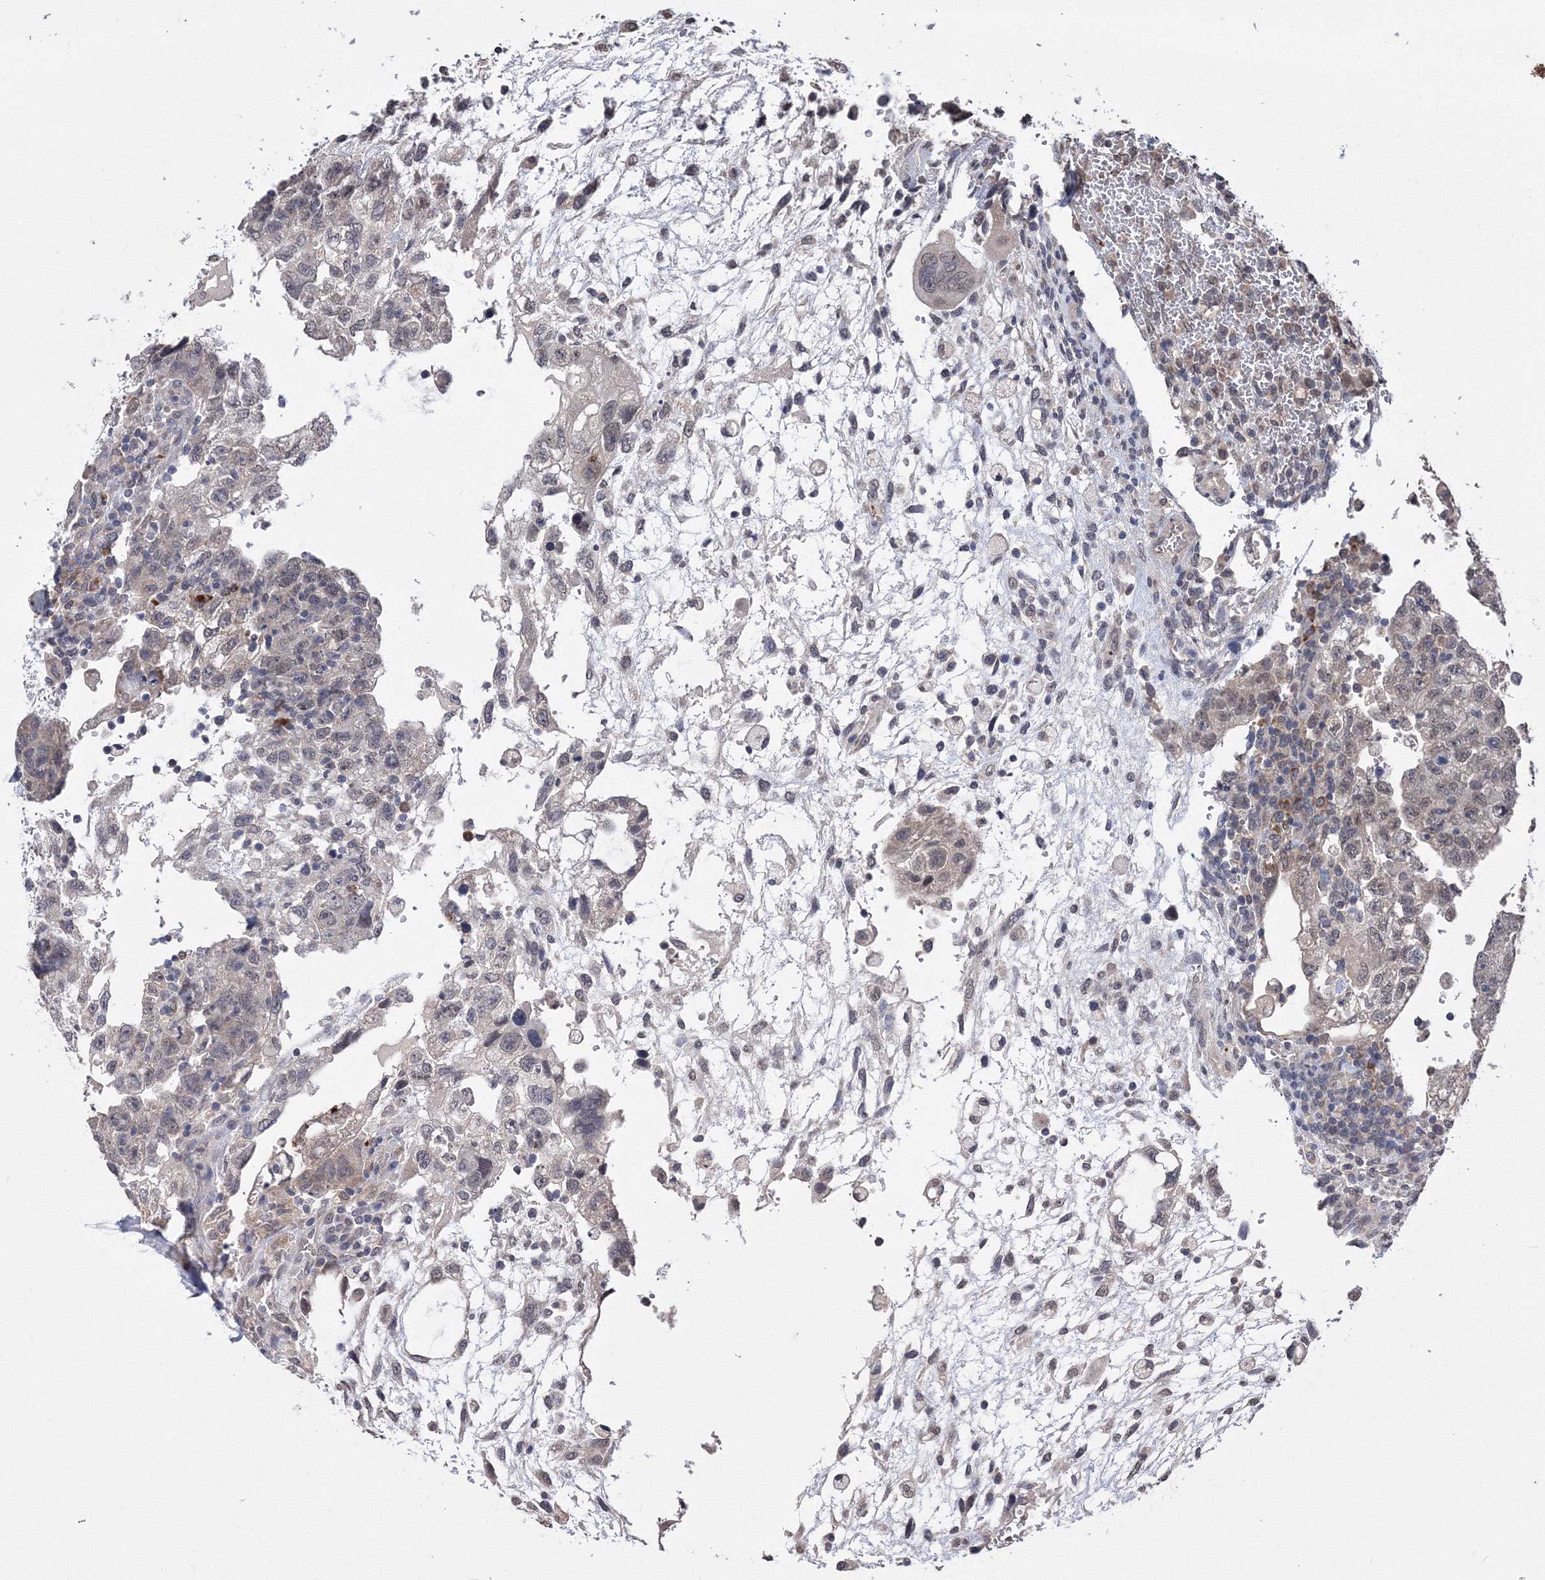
{"staining": {"intensity": "weak", "quantity": "25%-75%", "location": "nuclear"}, "tissue": "testis cancer", "cell_type": "Tumor cells", "image_type": "cancer", "snomed": [{"axis": "morphology", "description": "Carcinoma, Embryonal, NOS"}, {"axis": "topography", "description": "Testis"}], "caption": "IHC of testis cancer exhibits low levels of weak nuclear positivity in about 25%-75% of tumor cells. The staining was performed using DAB (3,3'-diaminobenzidine) to visualize the protein expression in brown, while the nuclei were stained in blue with hematoxylin (Magnification: 20x).", "gene": "GPN1", "patient": {"sex": "male", "age": 36}}